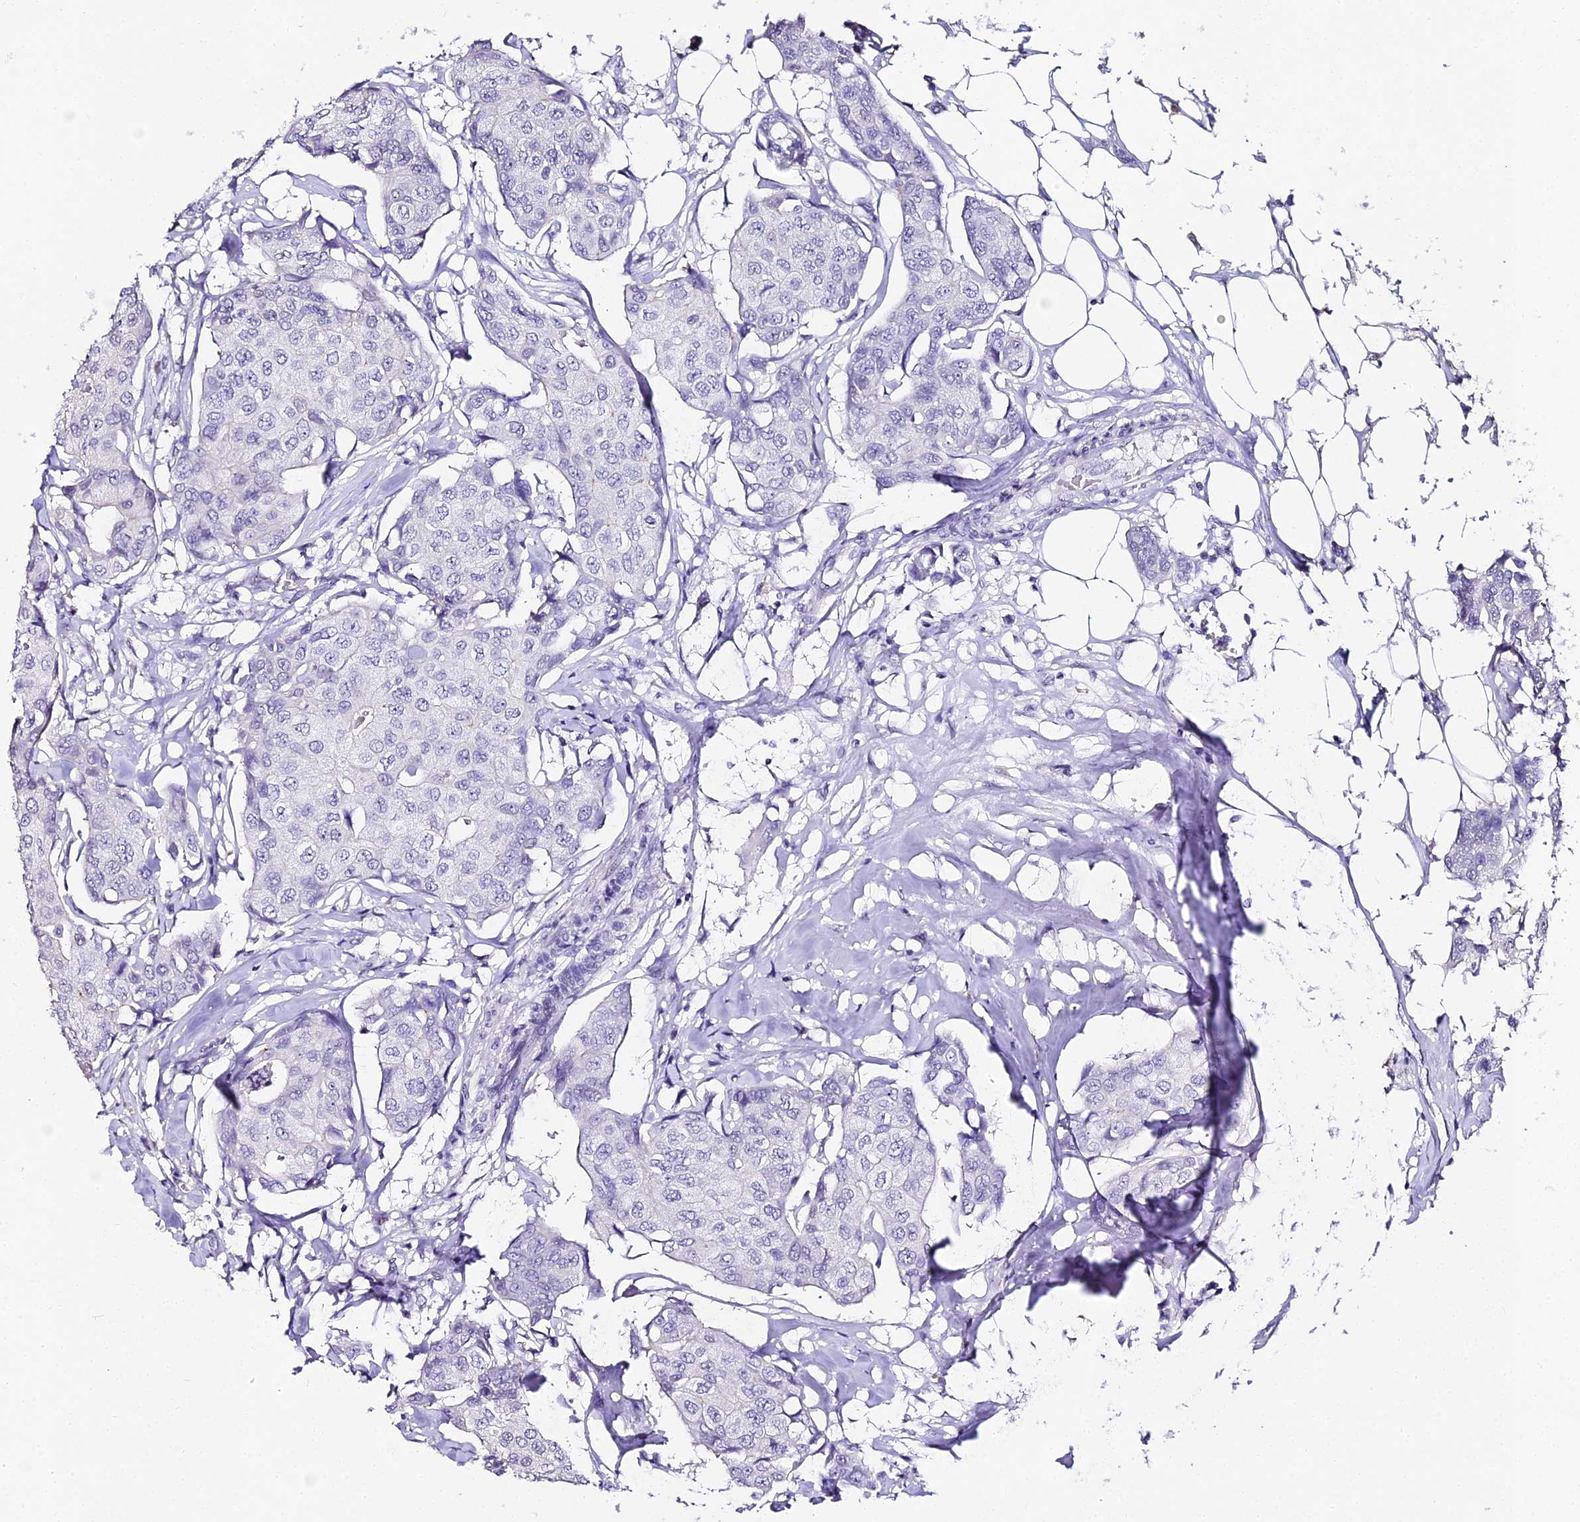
{"staining": {"intensity": "negative", "quantity": "none", "location": "none"}, "tissue": "breast cancer", "cell_type": "Tumor cells", "image_type": "cancer", "snomed": [{"axis": "morphology", "description": "Duct carcinoma"}, {"axis": "topography", "description": "Breast"}], "caption": "Tumor cells are negative for brown protein staining in breast cancer.", "gene": "ABHD14A-ACY1", "patient": {"sex": "female", "age": 80}}